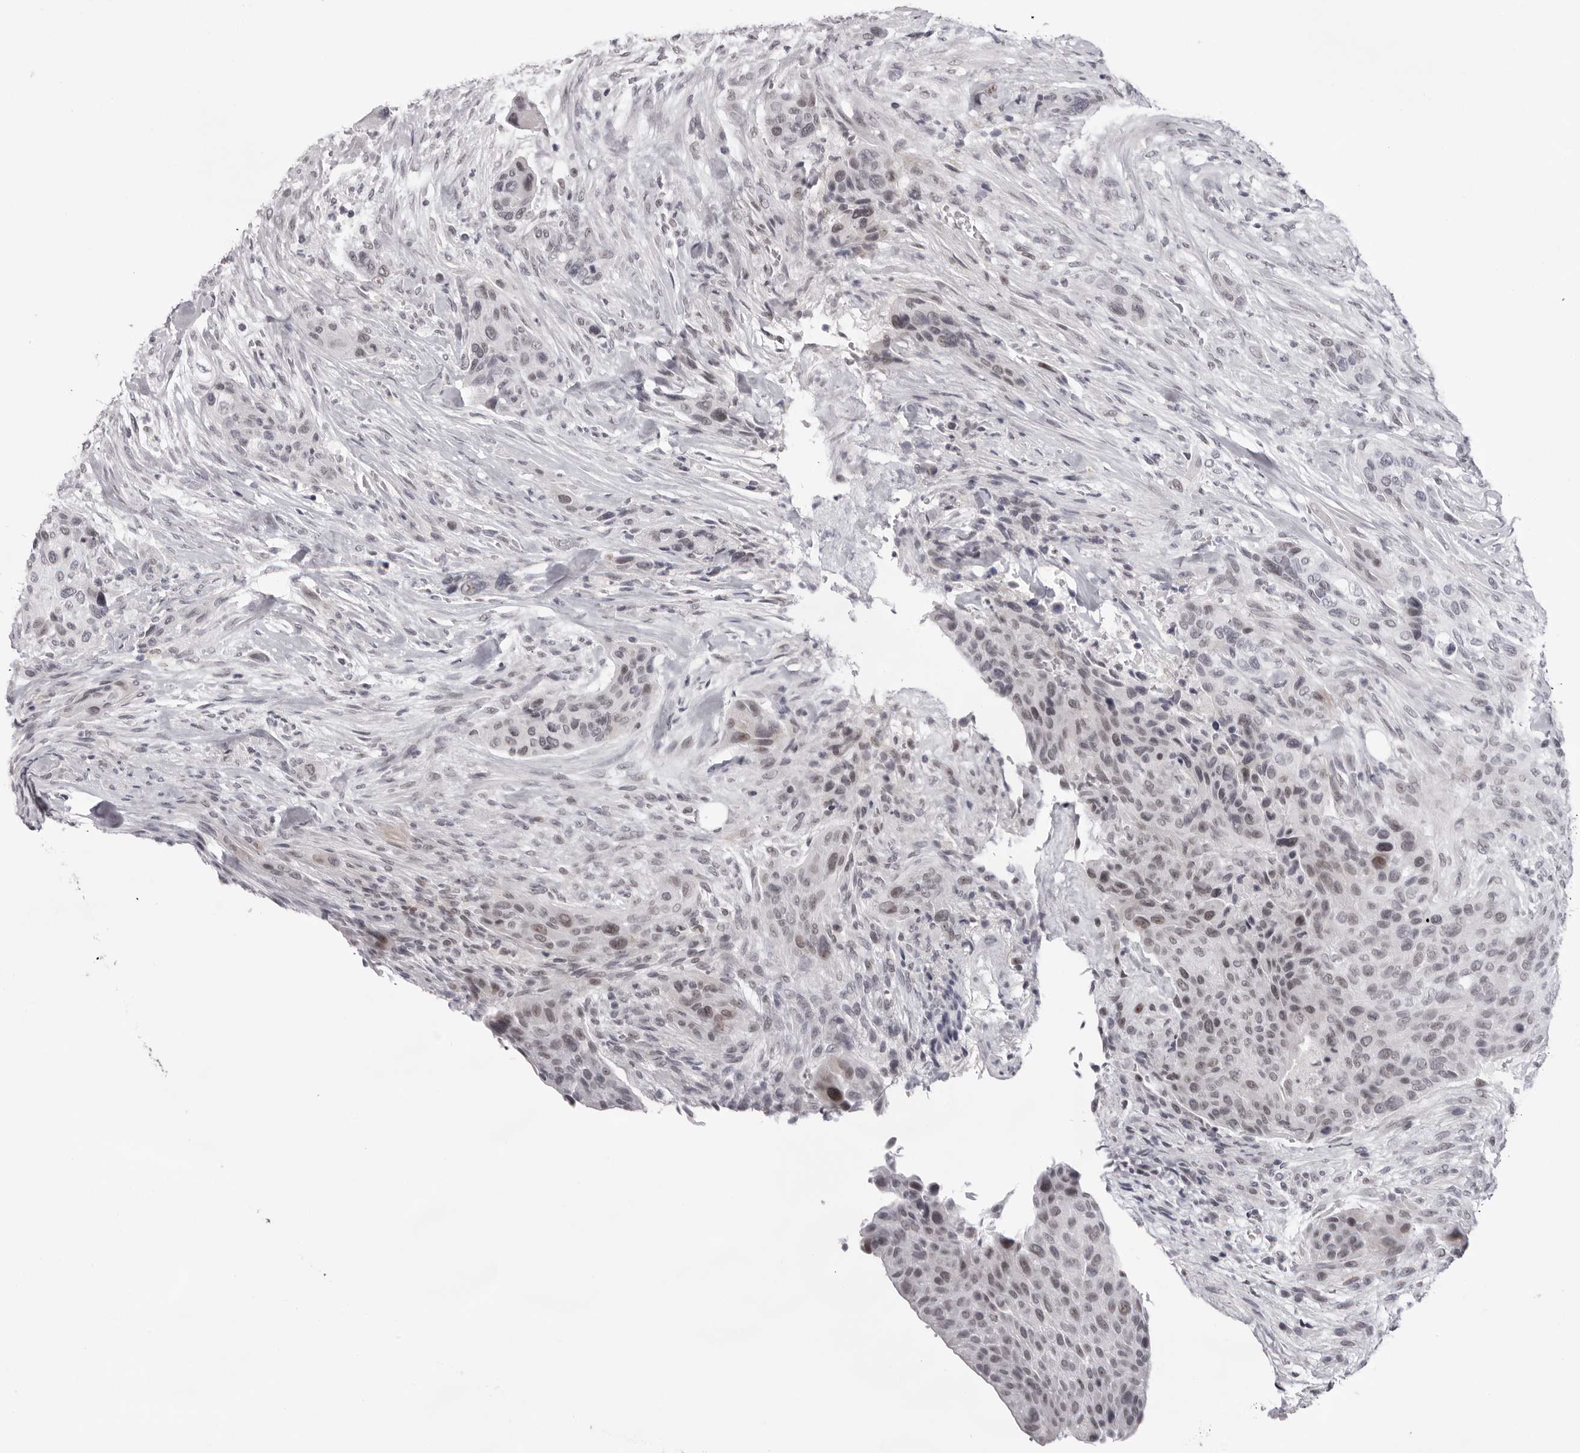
{"staining": {"intensity": "moderate", "quantity": "<25%", "location": "nuclear"}, "tissue": "urothelial cancer", "cell_type": "Tumor cells", "image_type": "cancer", "snomed": [{"axis": "morphology", "description": "Urothelial carcinoma, High grade"}, {"axis": "topography", "description": "Urinary bladder"}], "caption": "Human urothelial cancer stained with a brown dye exhibits moderate nuclear positive staining in approximately <25% of tumor cells.", "gene": "EXOSC10", "patient": {"sex": "male", "age": 35}}